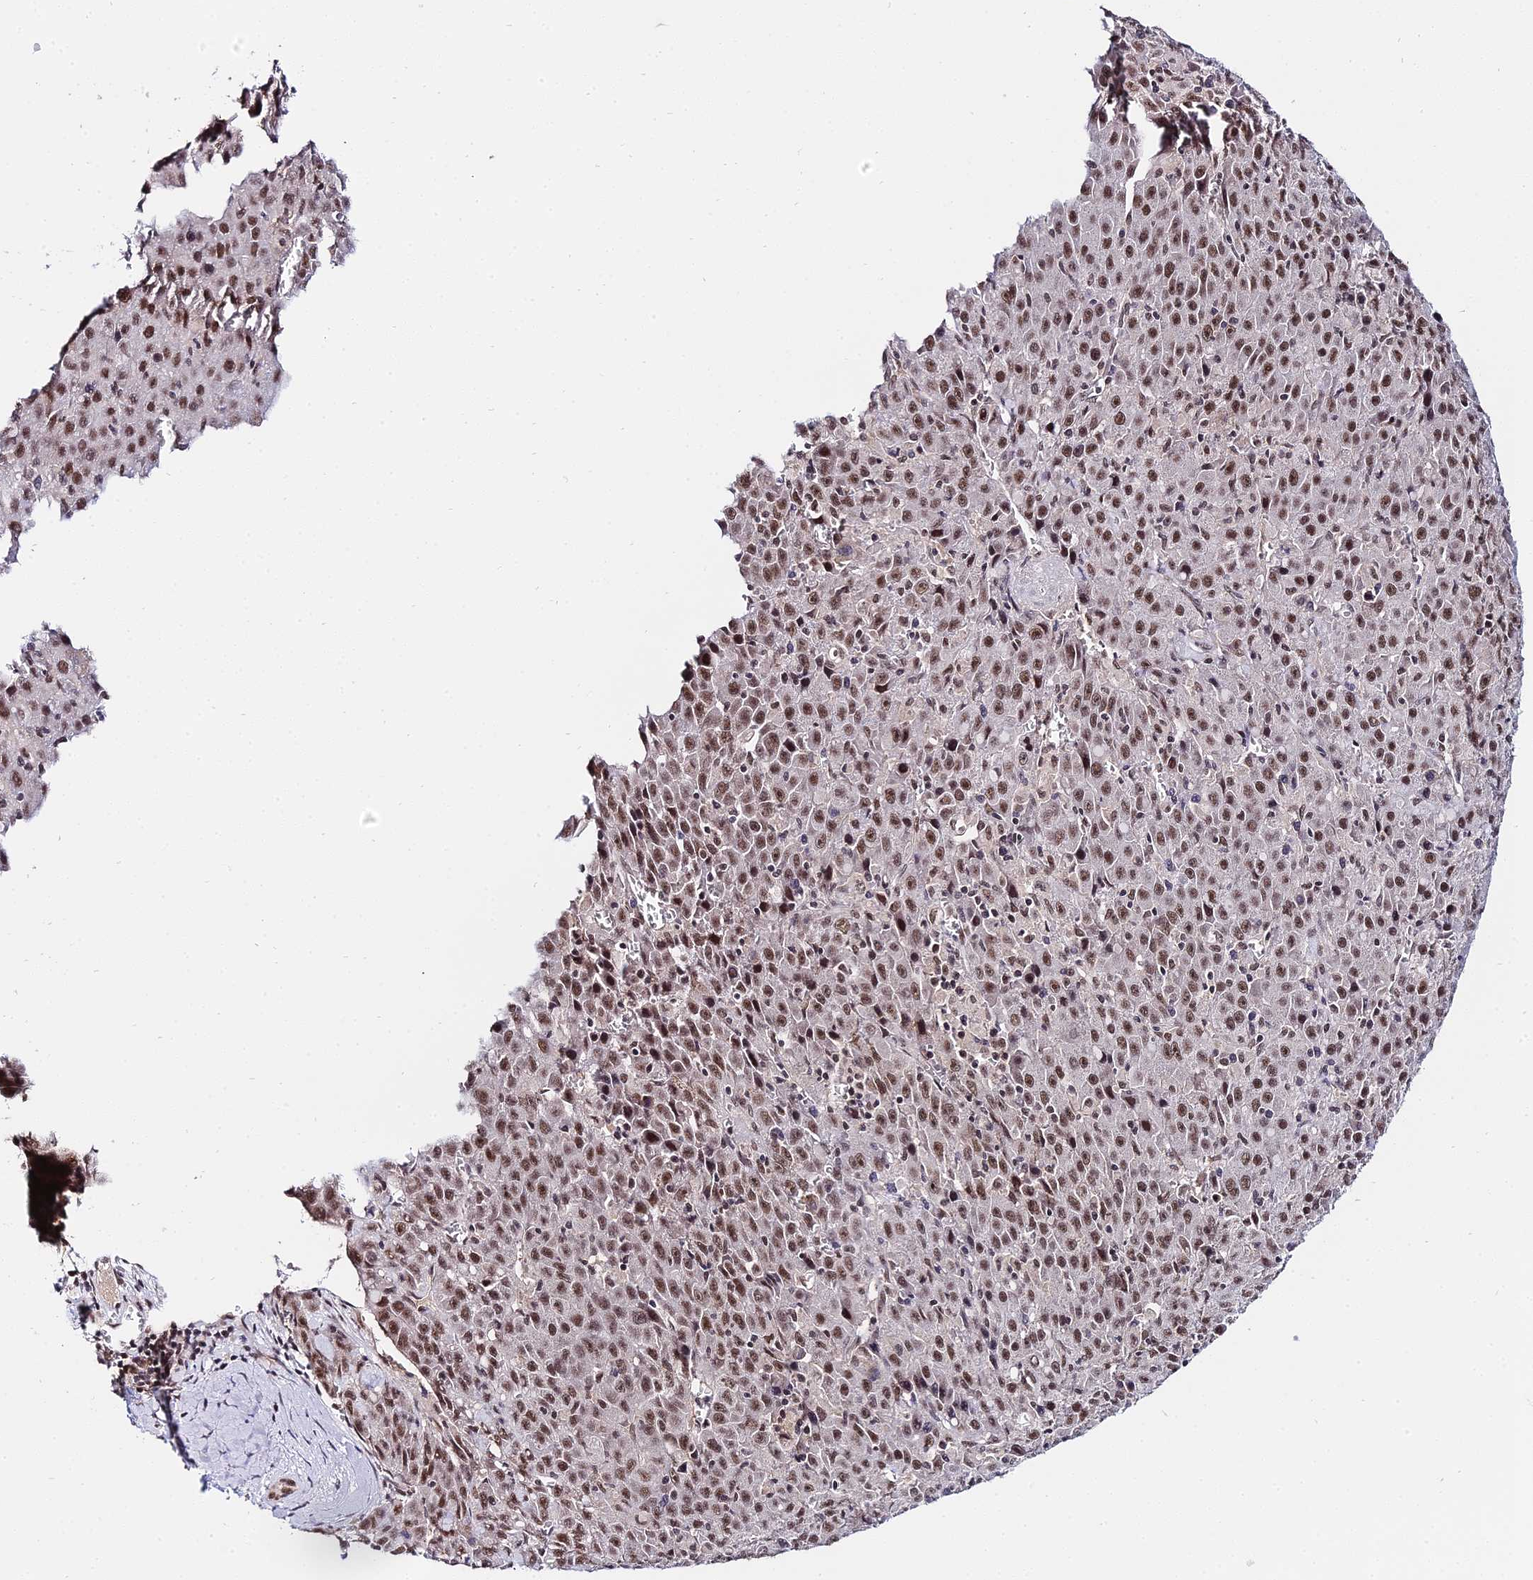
{"staining": {"intensity": "strong", "quantity": ">75%", "location": "nuclear"}, "tissue": "liver cancer", "cell_type": "Tumor cells", "image_type": "cancer", "snomed": [{"axis": "morphology", "description": "Carcinoma, Hepatocellular, NOS"}, {"axis": "topography", "description": "Liver"}], "caption": "Liver hepatocellular carcinoma stained with immunohistochemistry exhibits strong nuclear staining in approximately >75% of tumor cells.", "gene": "EXOSC3", "patient": {"sex": "female", "age": 53}}